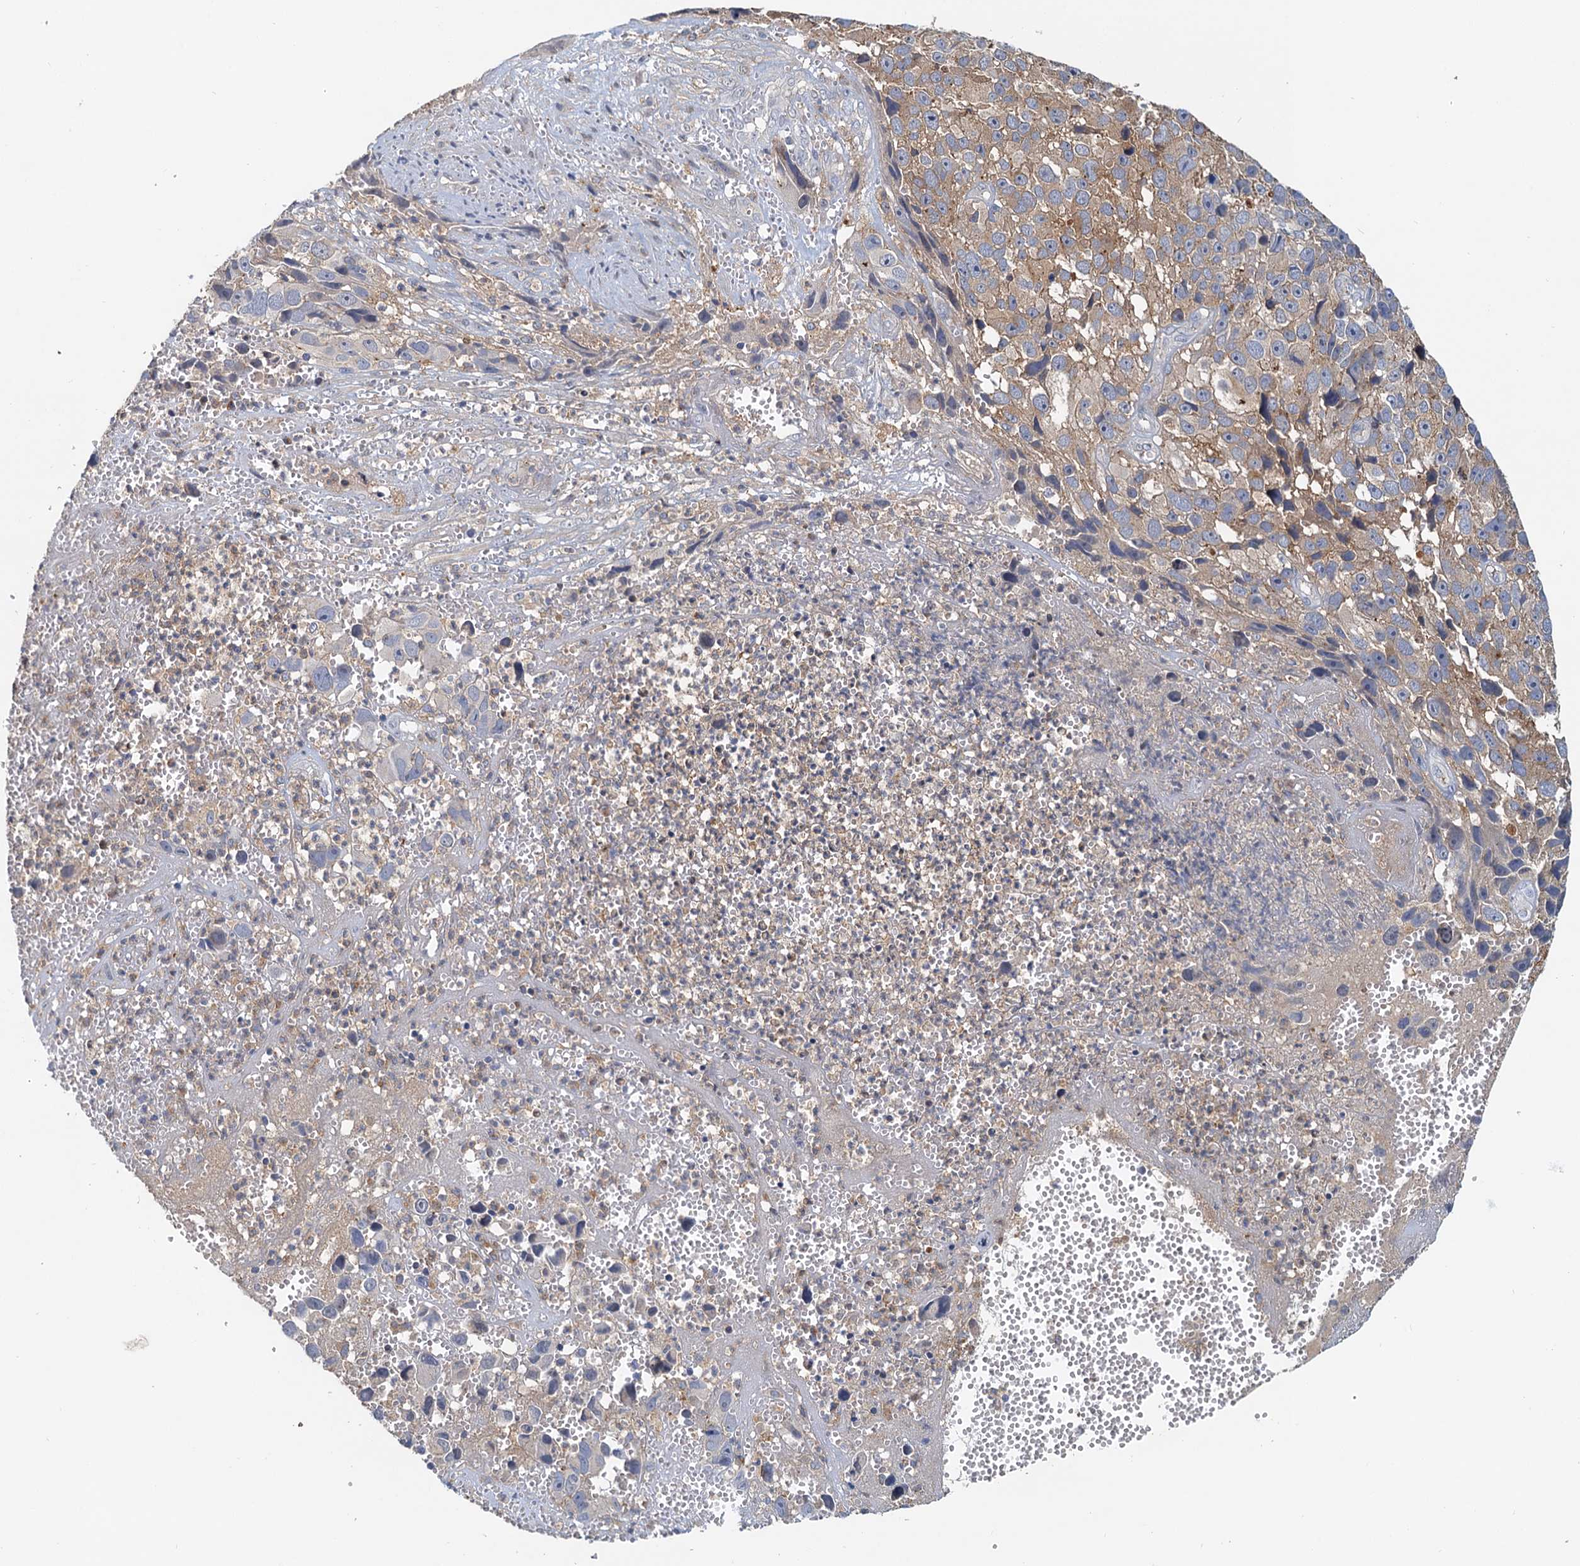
{"staining": {"intensity": "weak", "quantity": "25%-75%", "location": "cytoplasmic/membranous"}, "tissue": "melanoma", "cell_type": "Tumor cells", "image_type": "cancer", "snomed": [{"axis": "morphology", "description": "Malignant melanoma, NOS"}, {"axis": "topography", "description": "Skin"}], "caption": "The photomicrograph displays staining of malignant melanoma, revealing weak cytoplasmic/membranous protein positivity (brown color) within tumor cells.", "gene": "TOLLIP", "patient": {"sex": "male", "age": 84}}